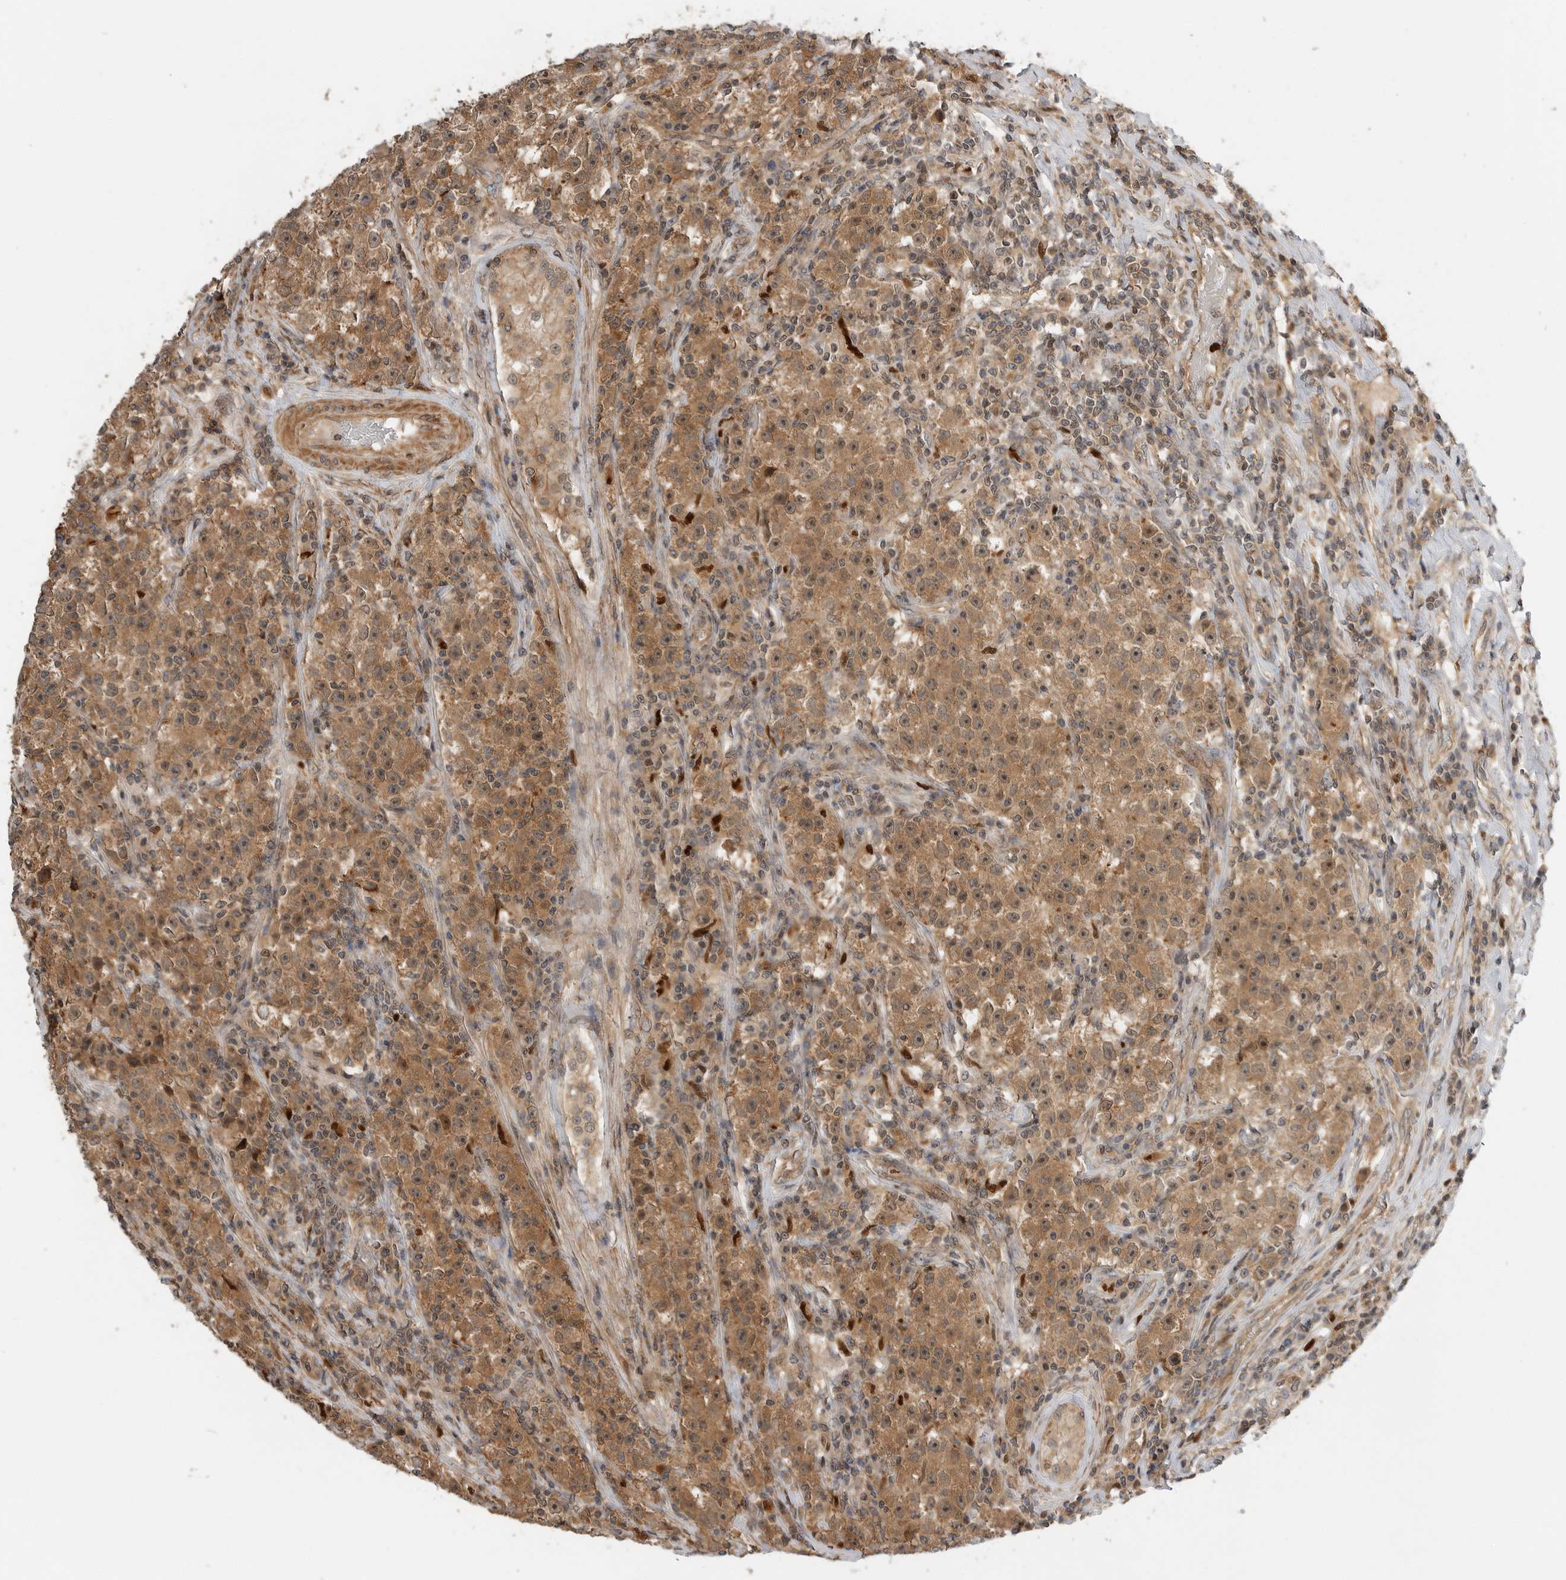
{"staining": {"intensity": "moderate", "quantity": ">75%", "location": "cytoplasmic/membranous,nuclear"}, "tissue": "testis cancer", "cell_type": "Tumor cells", "image_type": "cancer", "snomed": [{"axis": "morphology", "description": "Seminoma, NOS"}, {"axis": "topography", "description": "Testis"}], "caption": "This micrograph displays immunohistochemistry staining of testis seminoma, with medium moderate cytoplasmic/membranous and nuclear positivity in about >75% of tumor cells.", "gene": "STRAP", "patient": {"sex": "male", "age": 22}}